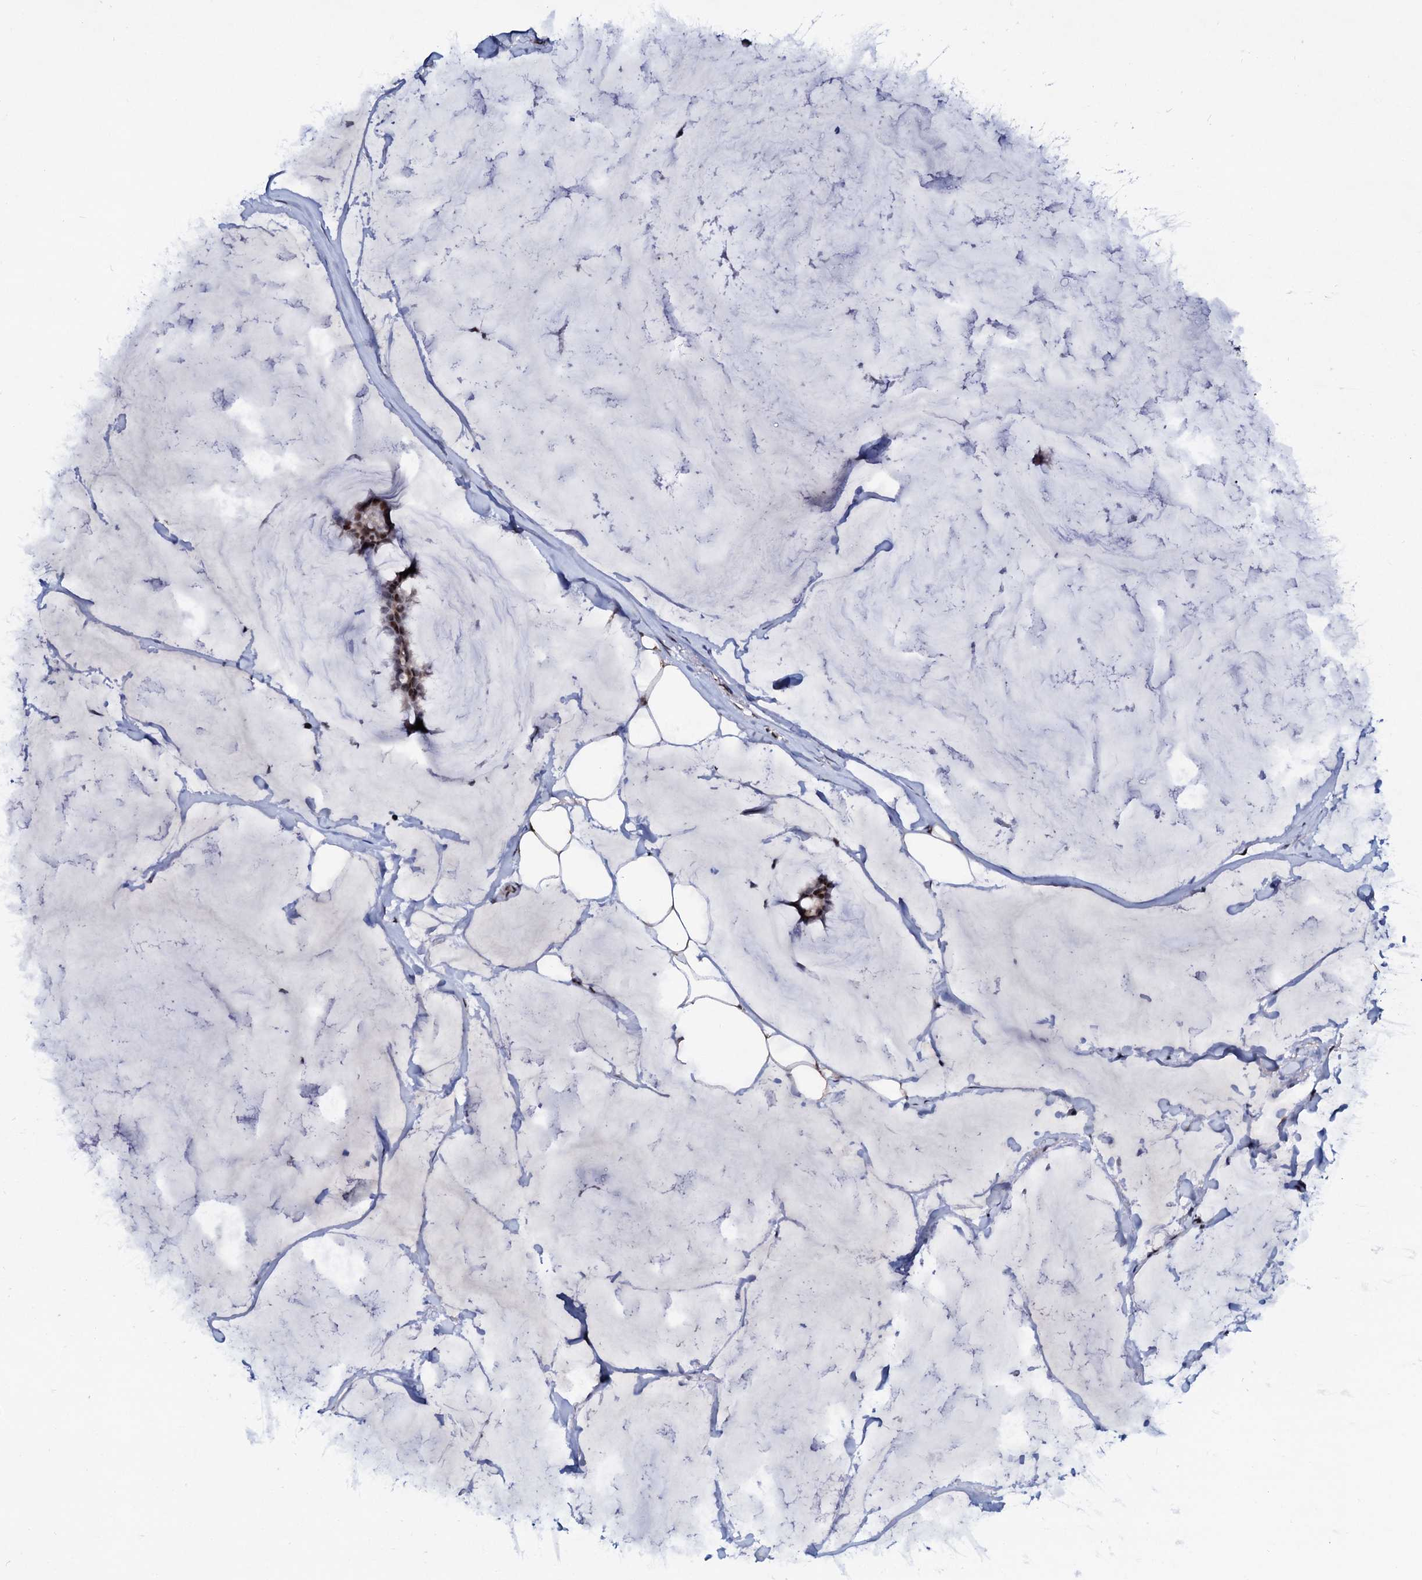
{"staining": {"intensity": "moderate", "quantity": ">75%", "location": "nuclear"}, "tissue": "breast cancer", "cell_type": "Tumor cells", "image_type": "cancer", "snomed": [{"axis": "morphology", "description": "Duct carcinoma"}, {"axis": "topography", "description": "Breast"}], "caption": "About >75% of tumor cells in breast cancer (infiltrating ductal carcinoma) reveal moderate nuclear protein staining as visualized by brown immunohistochemical staining.", "gene": "PRPF18", "patient": {"sex": "female", "age": 93}}